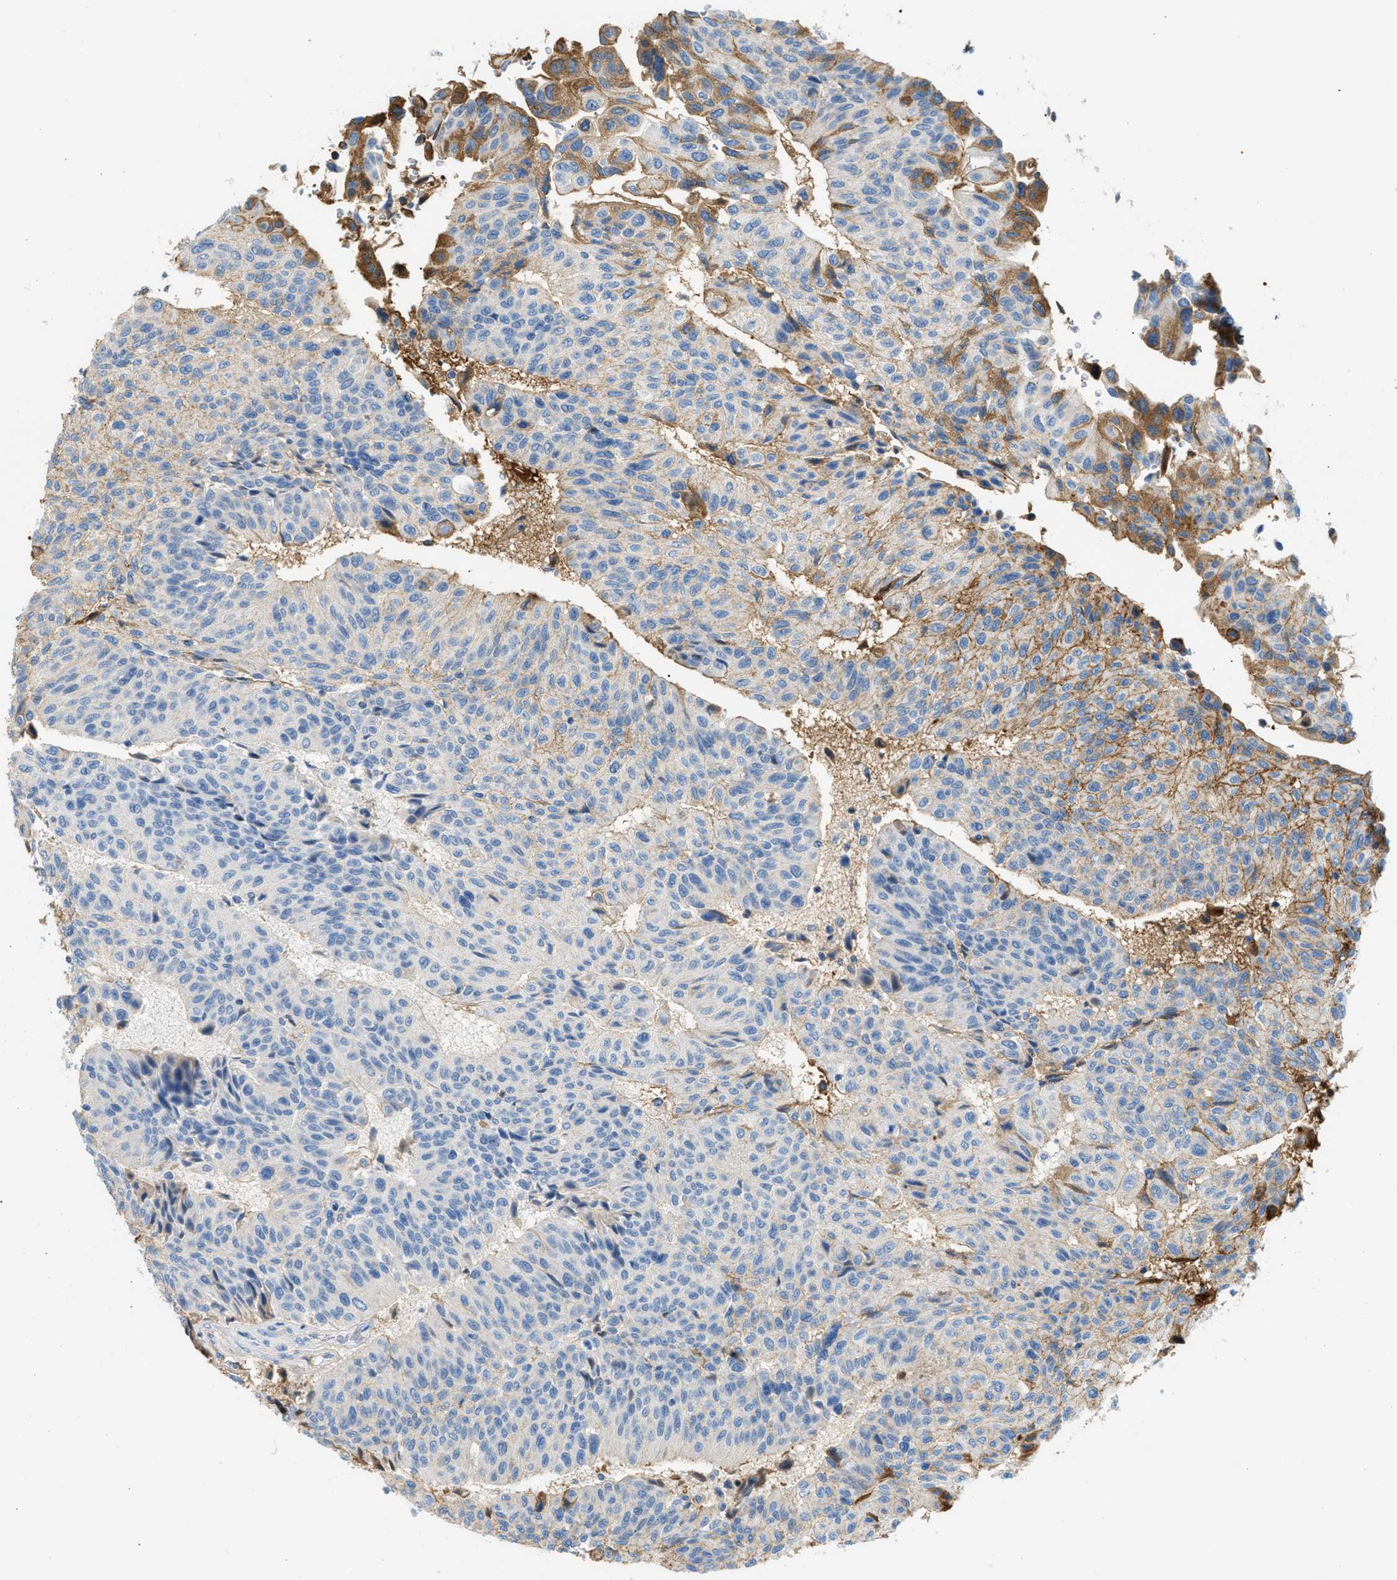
{"staining": {"intensity": "moderate", "quantity": "<25%", "location": "cytoplasmic/membranous"}, "tissue": "urothelial cancer", "cell_type": "Tumor cells", "image_type": "cancer", "snomed": [{"axis": "morphology", "description": "Urothelial carcinoma, High grade"}, {"axis": "topography", "description": "Urinary bladder"}], "caption": "The immunohistochemical stain shows moderate cytoplasmic/membranous positivity in tumor cells of high-grade urothelial carcinoma tissue.", "gene": "CFI", "patient": {"sex": "male", "age": 66}}